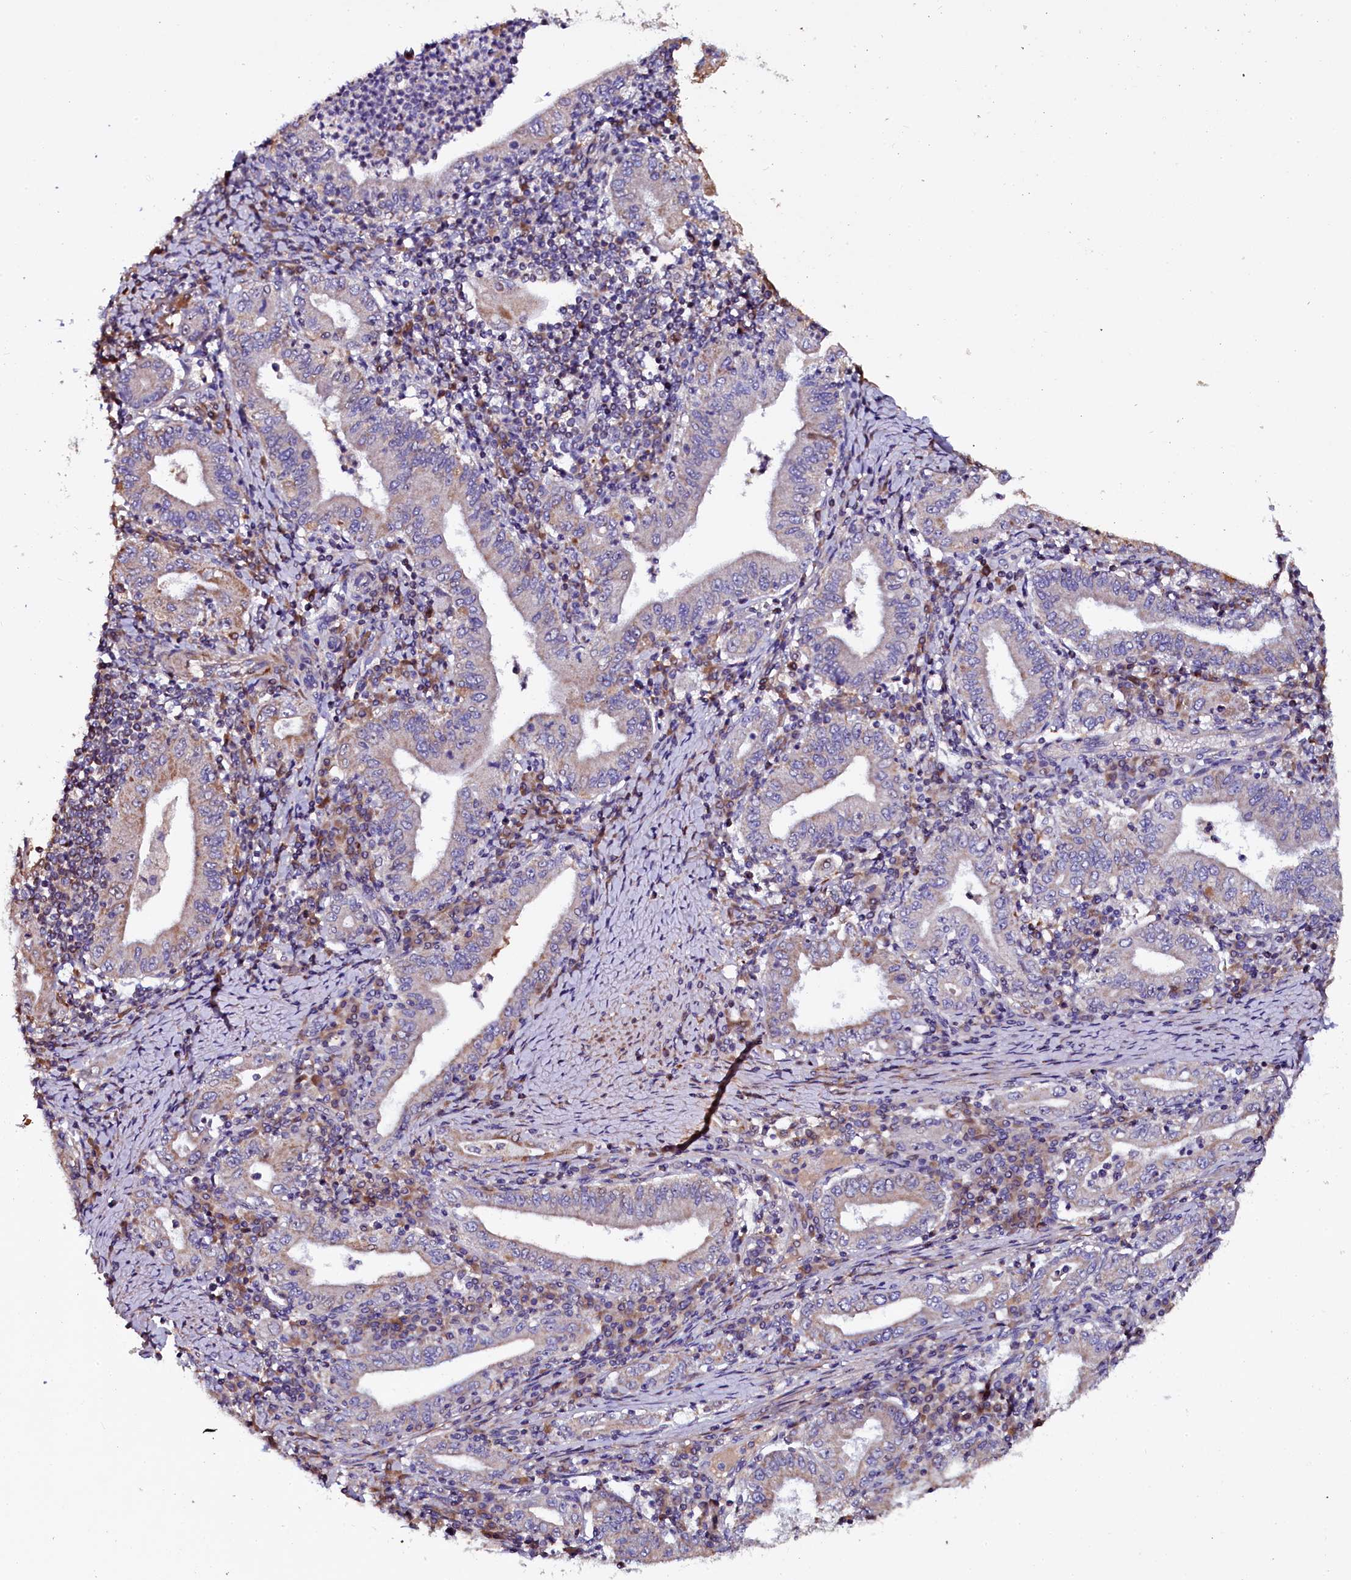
{"staining": {"intensity": "moderate", "quantity": "25%-75%", "location": "cytoplasmic/membranous"}, "tissue": "stomach cancer", "cell_type": "Tumor cells", "image_type": "cancer", "snomed": [{"axis": "morphology", "description": "Normal tissue, NOS"}, {"axis": "morphology", "description": "Adenocarcinoma, NOS"}, {"axis": "topography", "description": "Esophagus"}, {"axis": "topography", "description": "Stomach, upper"}, {"axis": "topography", "description": "Peripheral nerve tissue"}], "caption": "Immunohistochemistry (IHC) histopathology image of human stomach adenocarcinoma stained for a protein (brown), which reveals medium levels of moderate cytoplasmic/membranous staining in about 25%-75% of tumor cells.", "gene": "NAA80", "patient": {"sex": "male", "age": 62}}